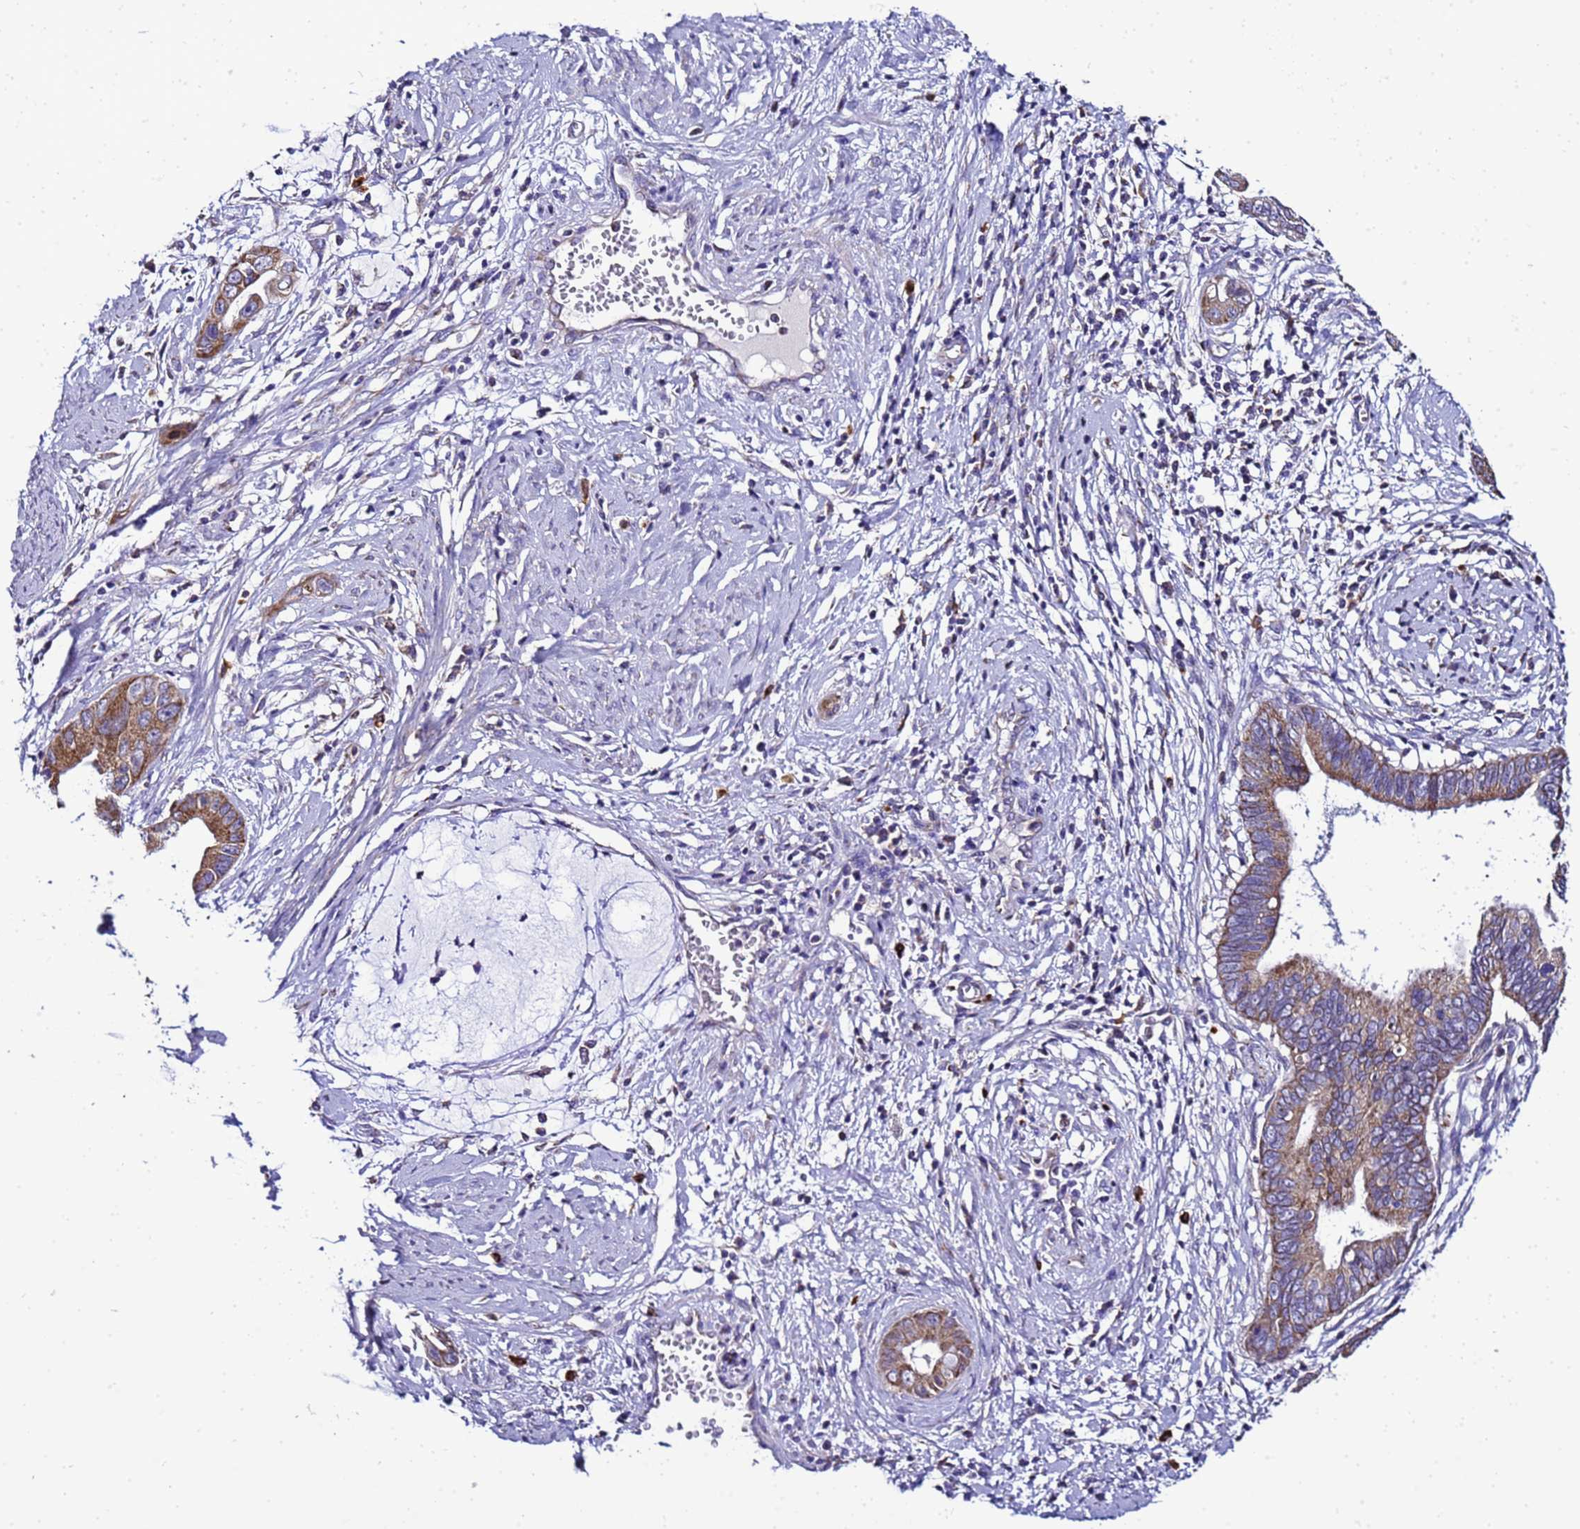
{"staining": {"intensity": "moderate", "quantity": ">75%", "location": "cytoplasmic/membranous"}, "tissue": "cervical cancer", "cell_type": "Tumor cells", "image_type": "cancer", "snomed": [{"axis": "morphology", "description": "Adenocarcinoma, NOS"}, {"axis": "topography", "description": "Cervix"}], "caption": "A photomicrograph showing moderate cytoplasmic/membranous positivity in about >75% of tumor cells in cervical cancer (adenocarcinoma), as visualized by brown immunohistochemical staining.", "gene": "HIGD2A", "patient": {"sex": "female", "age": 44}}